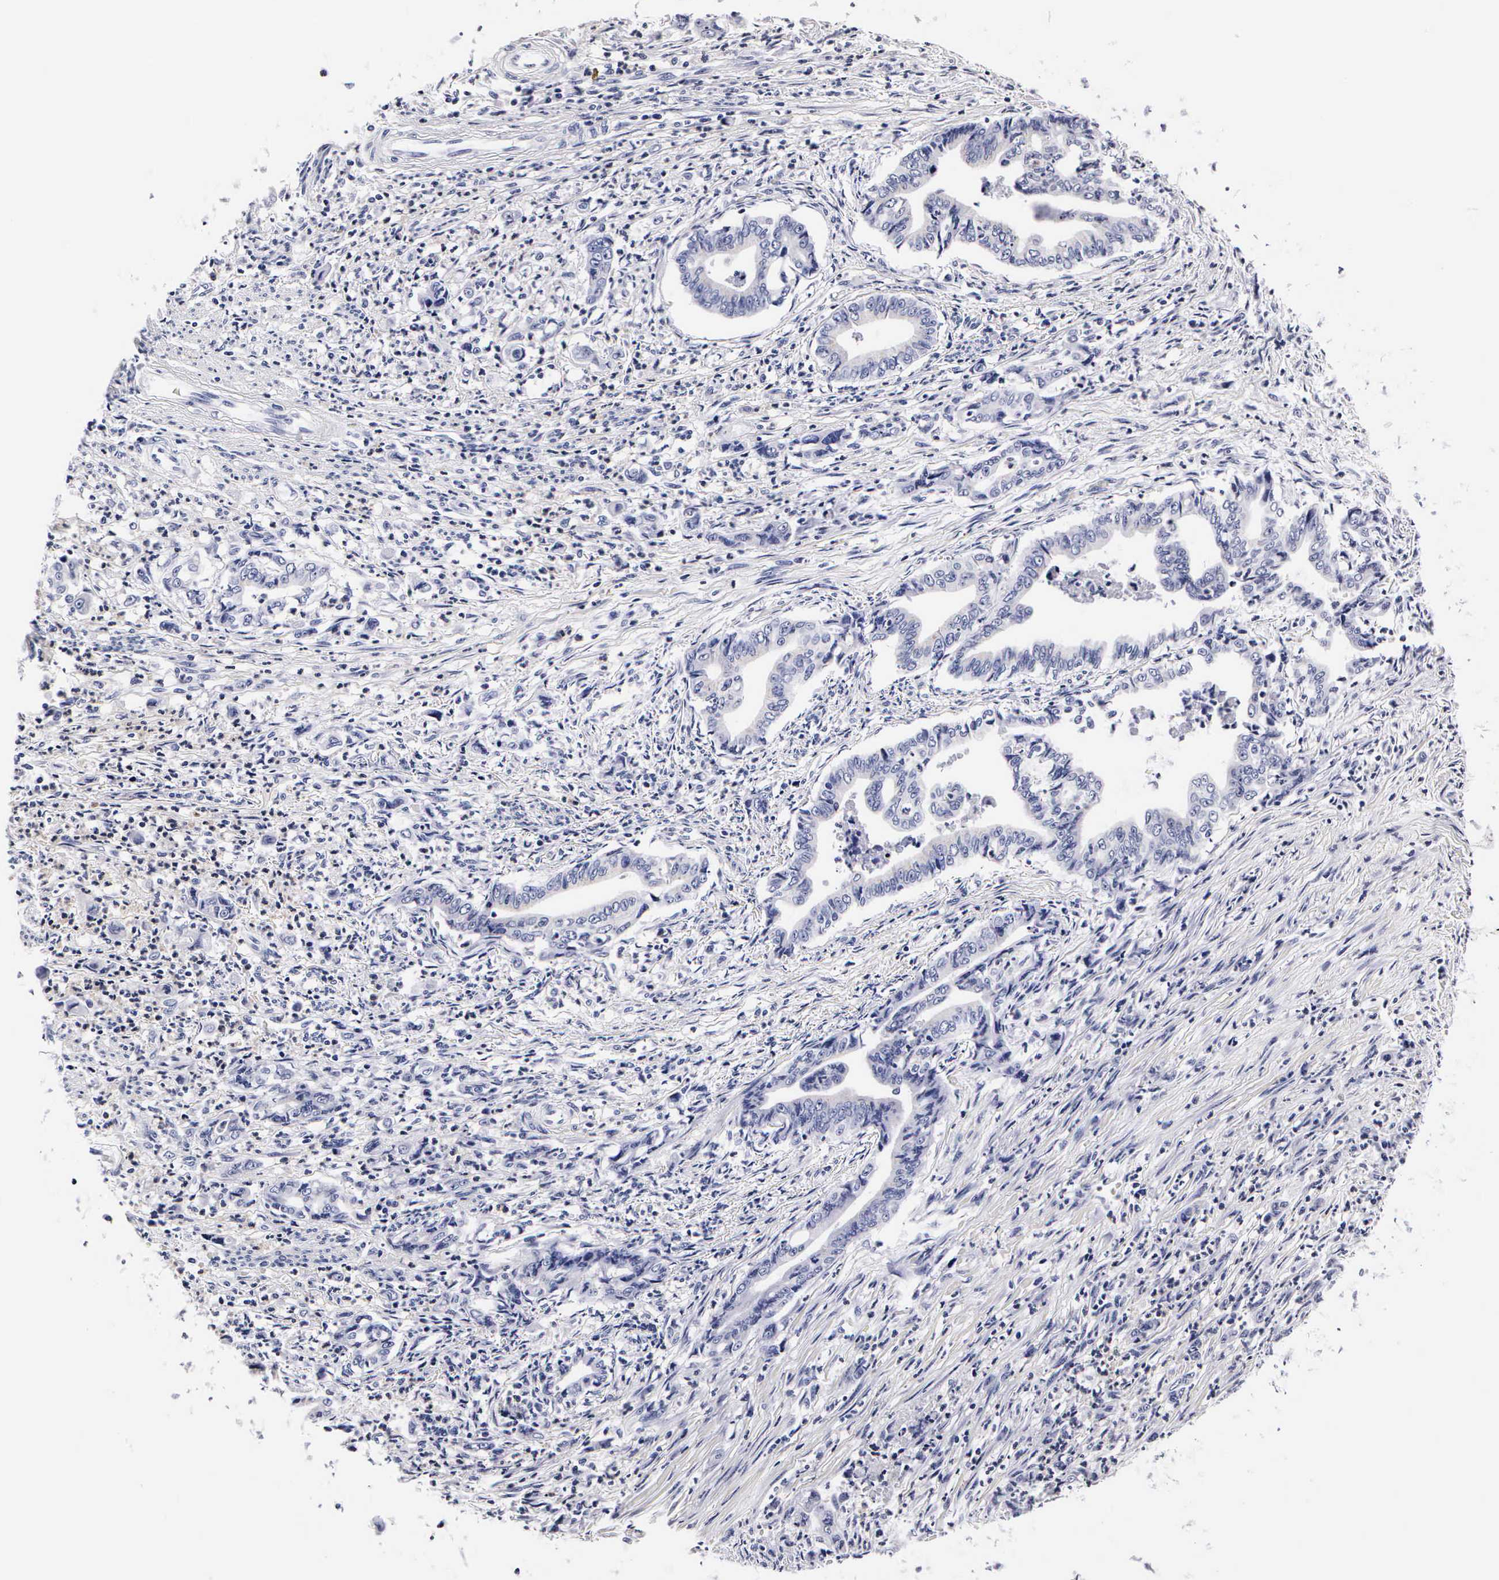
{"staining": {"intensity": "negative", "quantity": "none", "location": "none"}, "tissue": "stomach cancer", "cell_type": "Tumor cells", "image_type": "cancer", "snomed": [{"axis": "morphology", "description": "Adenocarcinoma, NOS"}, {"axis": "topography", "description": "Stomach"}], "caption": "This is a histopathology image of IHC staining of stomach cancer (adenocarcinoma), which shows no expression in tumor cells.", "gene": "RNASE6", "patient": {"sex": "female", "age": 76}}